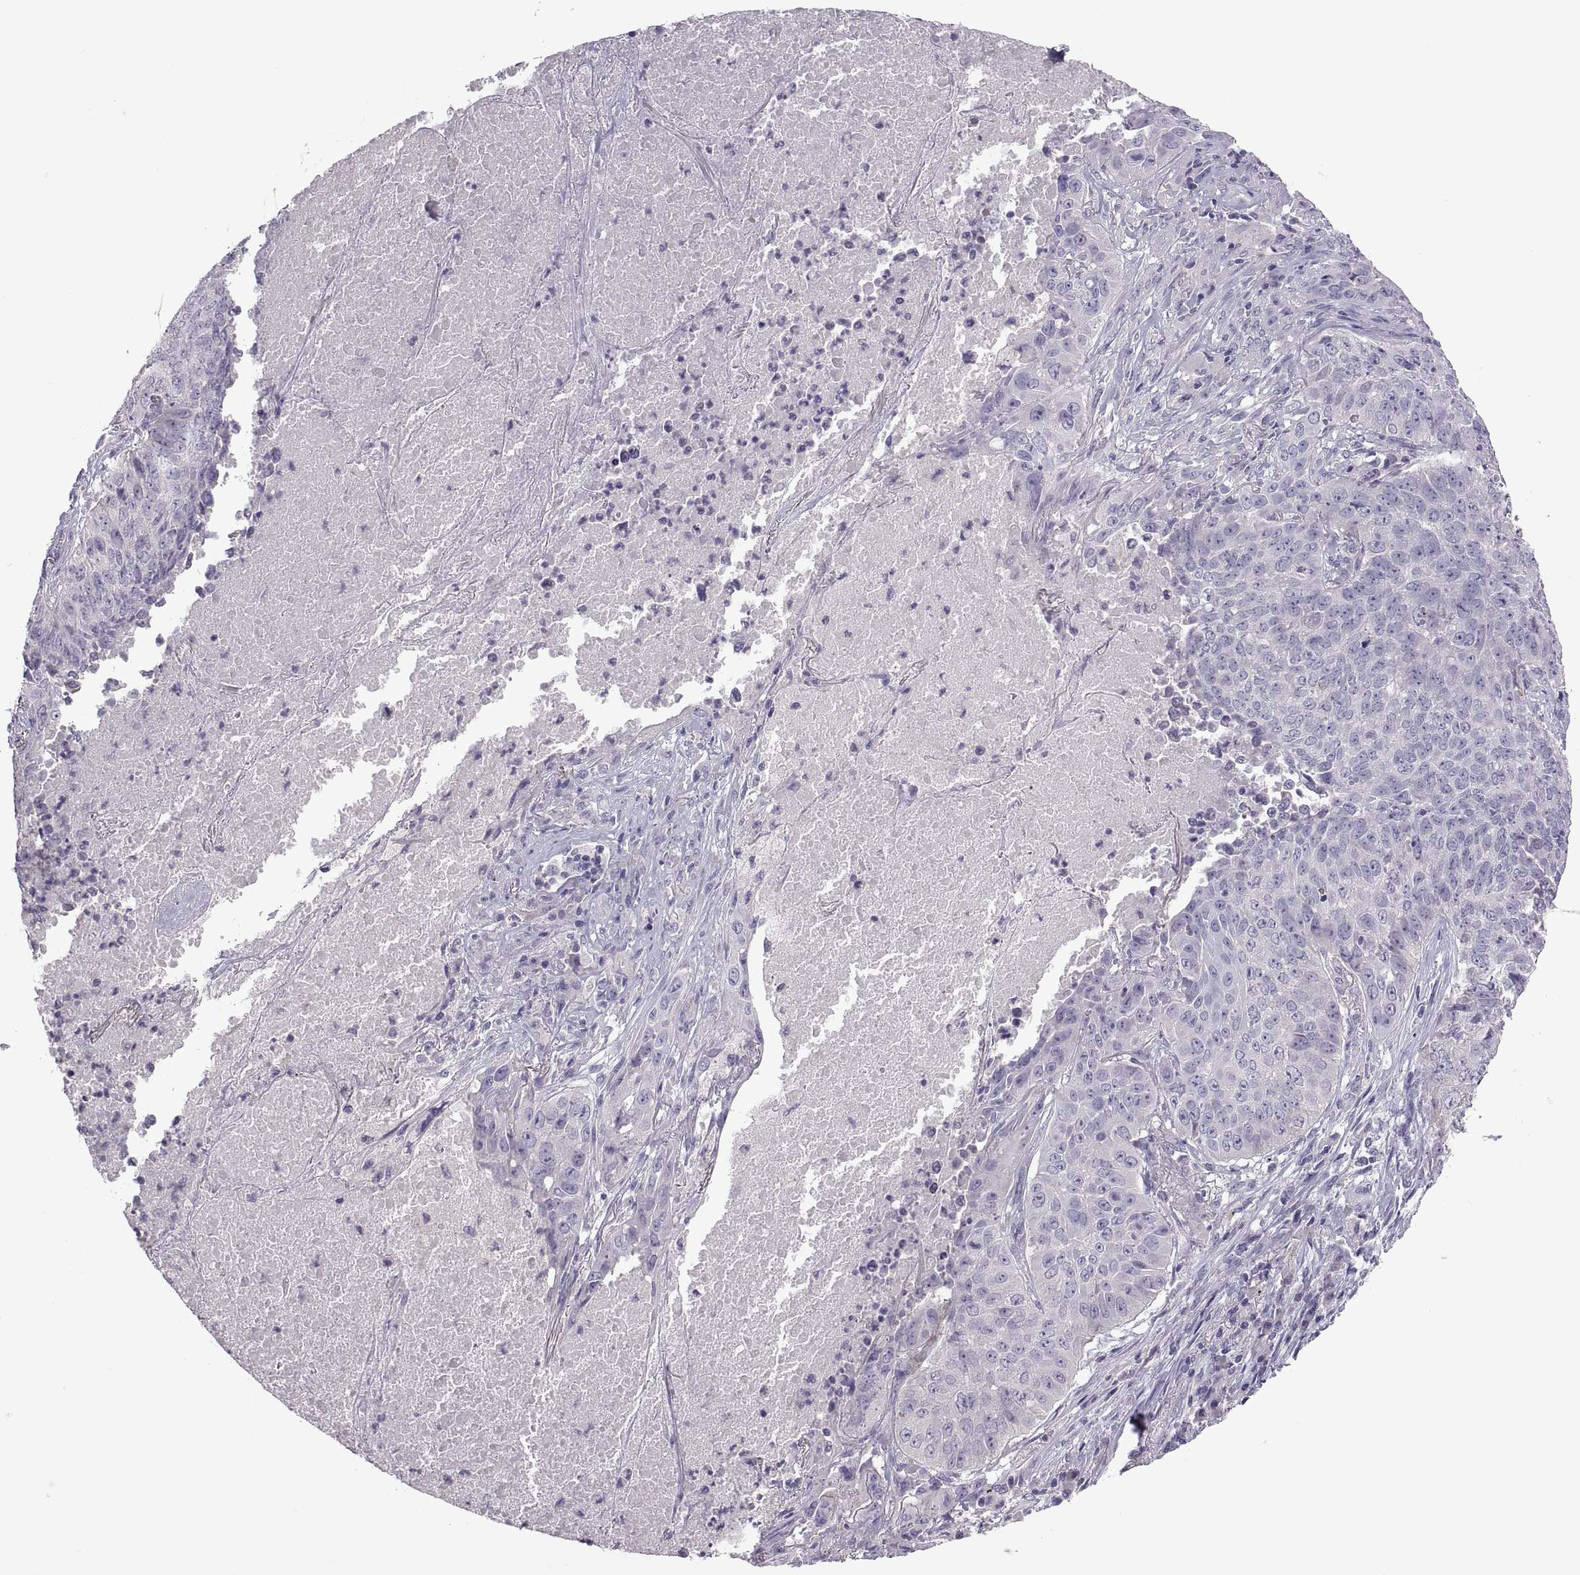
{"staining": {"intensity": "negative", "quantity": "none", "location": "none"}, "tissue": "lung cancer", "cell_type": "Tumor cells", "image_type": "cancer", "snomed": [{"axis": "morphology", "description": "Normal tissue, NOS"}, {"axis": "morphology", "description": "Squamous cell carcinoma, NOS"}, {"axis": "topography", "description": "Bronchus"}, {"axis": "topography", "description": "Lung"}], "caption": "This is an immunohistochemistry image of human lung cancer. There is no expression in tumor cells.", "gene": "TBX19", "patient": {"sex": "male", "age": 64}}